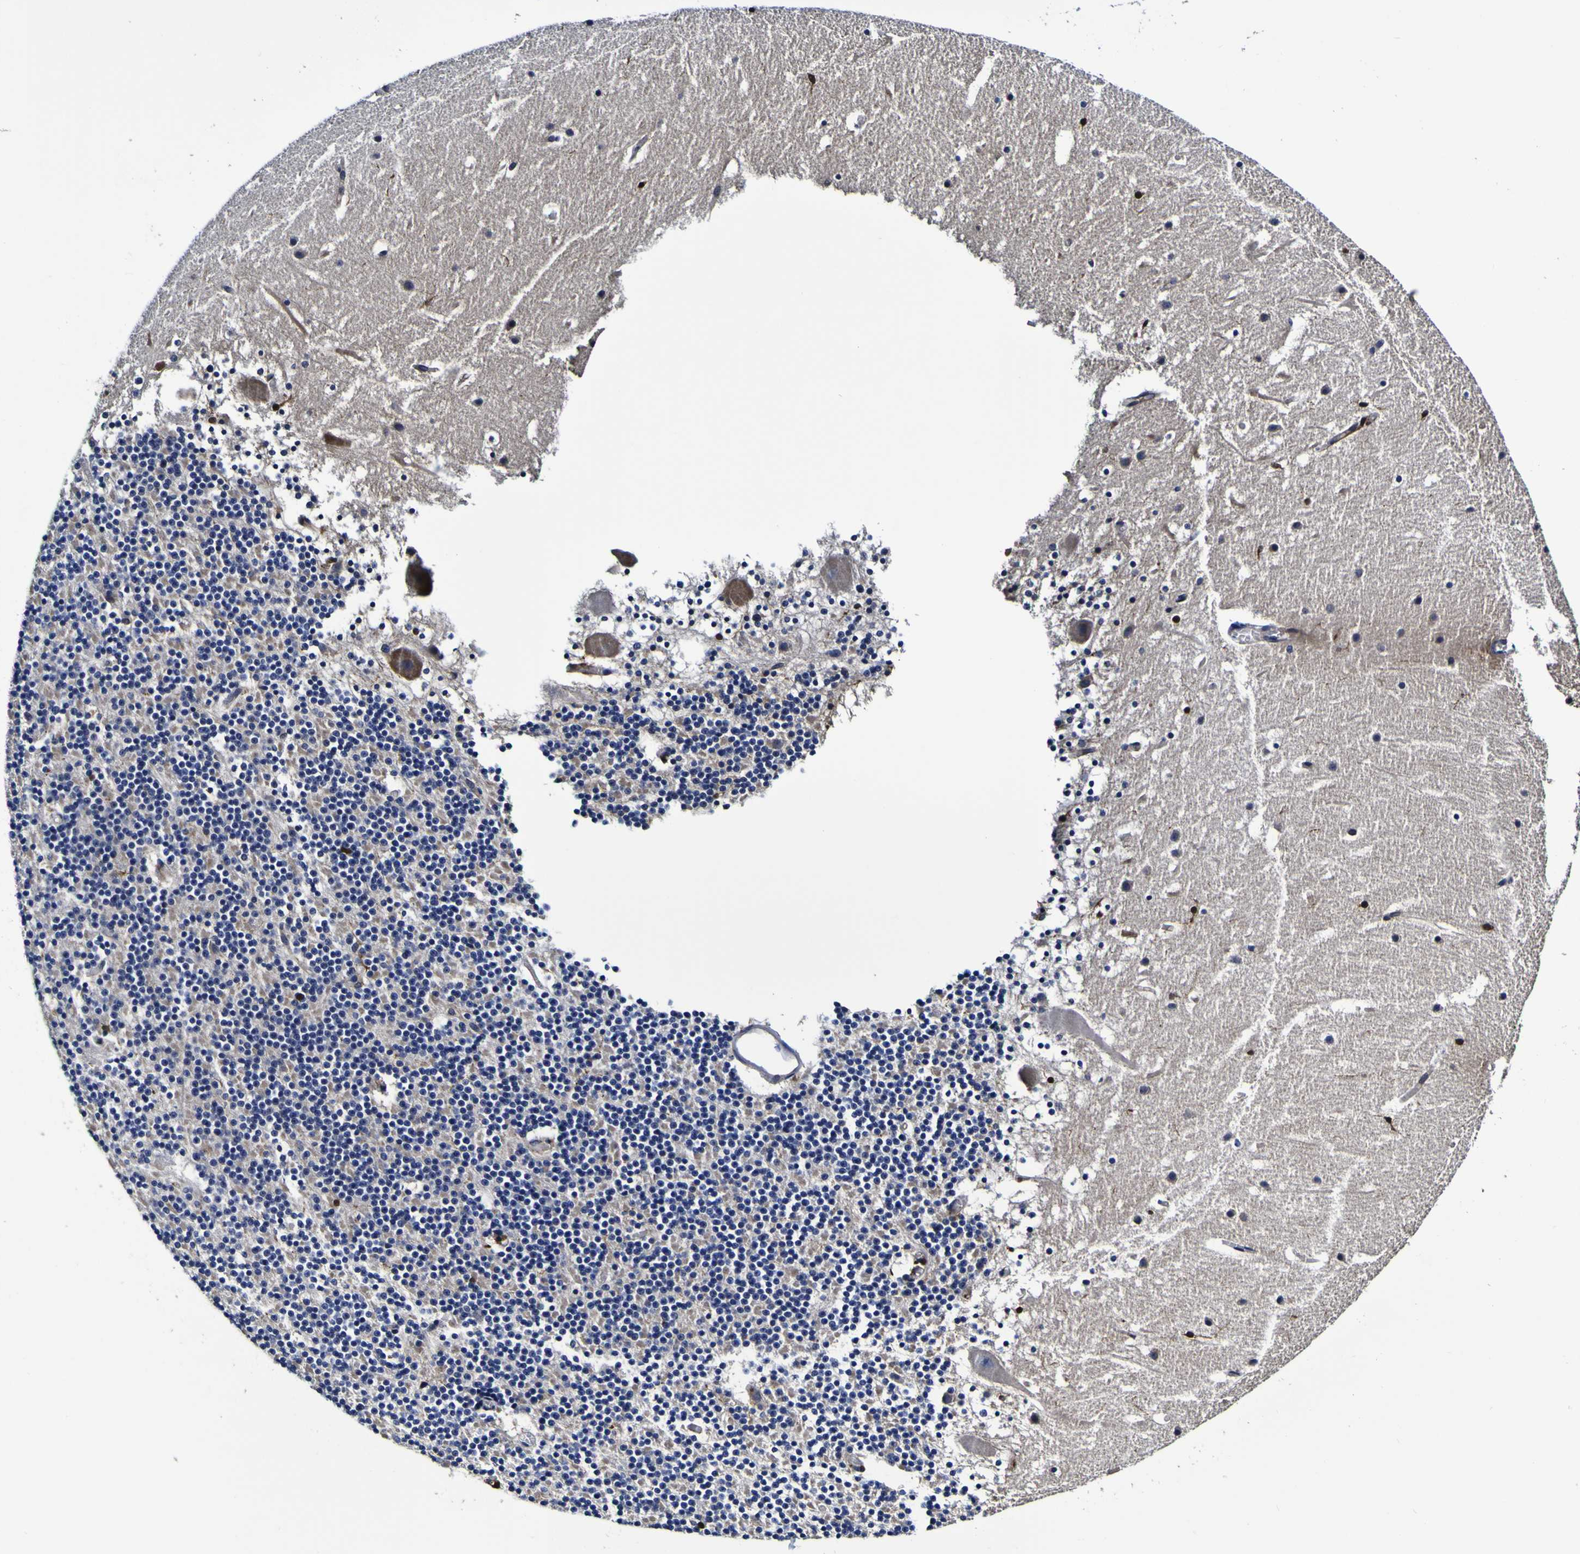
{"staining": {"intensity": "negative", "quantity": "none", "location": "none"}, "tissue": "cerebellum", "cell_type": "Cells in granular layer", "image_type": "normal", "snomed": [{"axis": "morphology", "description": "Normal tissue, NOS"}, {"axis": "topography", "description": "Cerebellum"}], "caption": "Immunohistochemistry histopathology image of normal cerebellum: human cerebellum stained with DAB (3,3'-diaminobenzidine) reveals no significant protein positivity in cells in granular layer. (DAB (3,3'-diaminobenzidine) immunohistochemistry (IHC), high magnification).", "gene": "GPX1", "patient": {"sex": "male", "age": 45}}